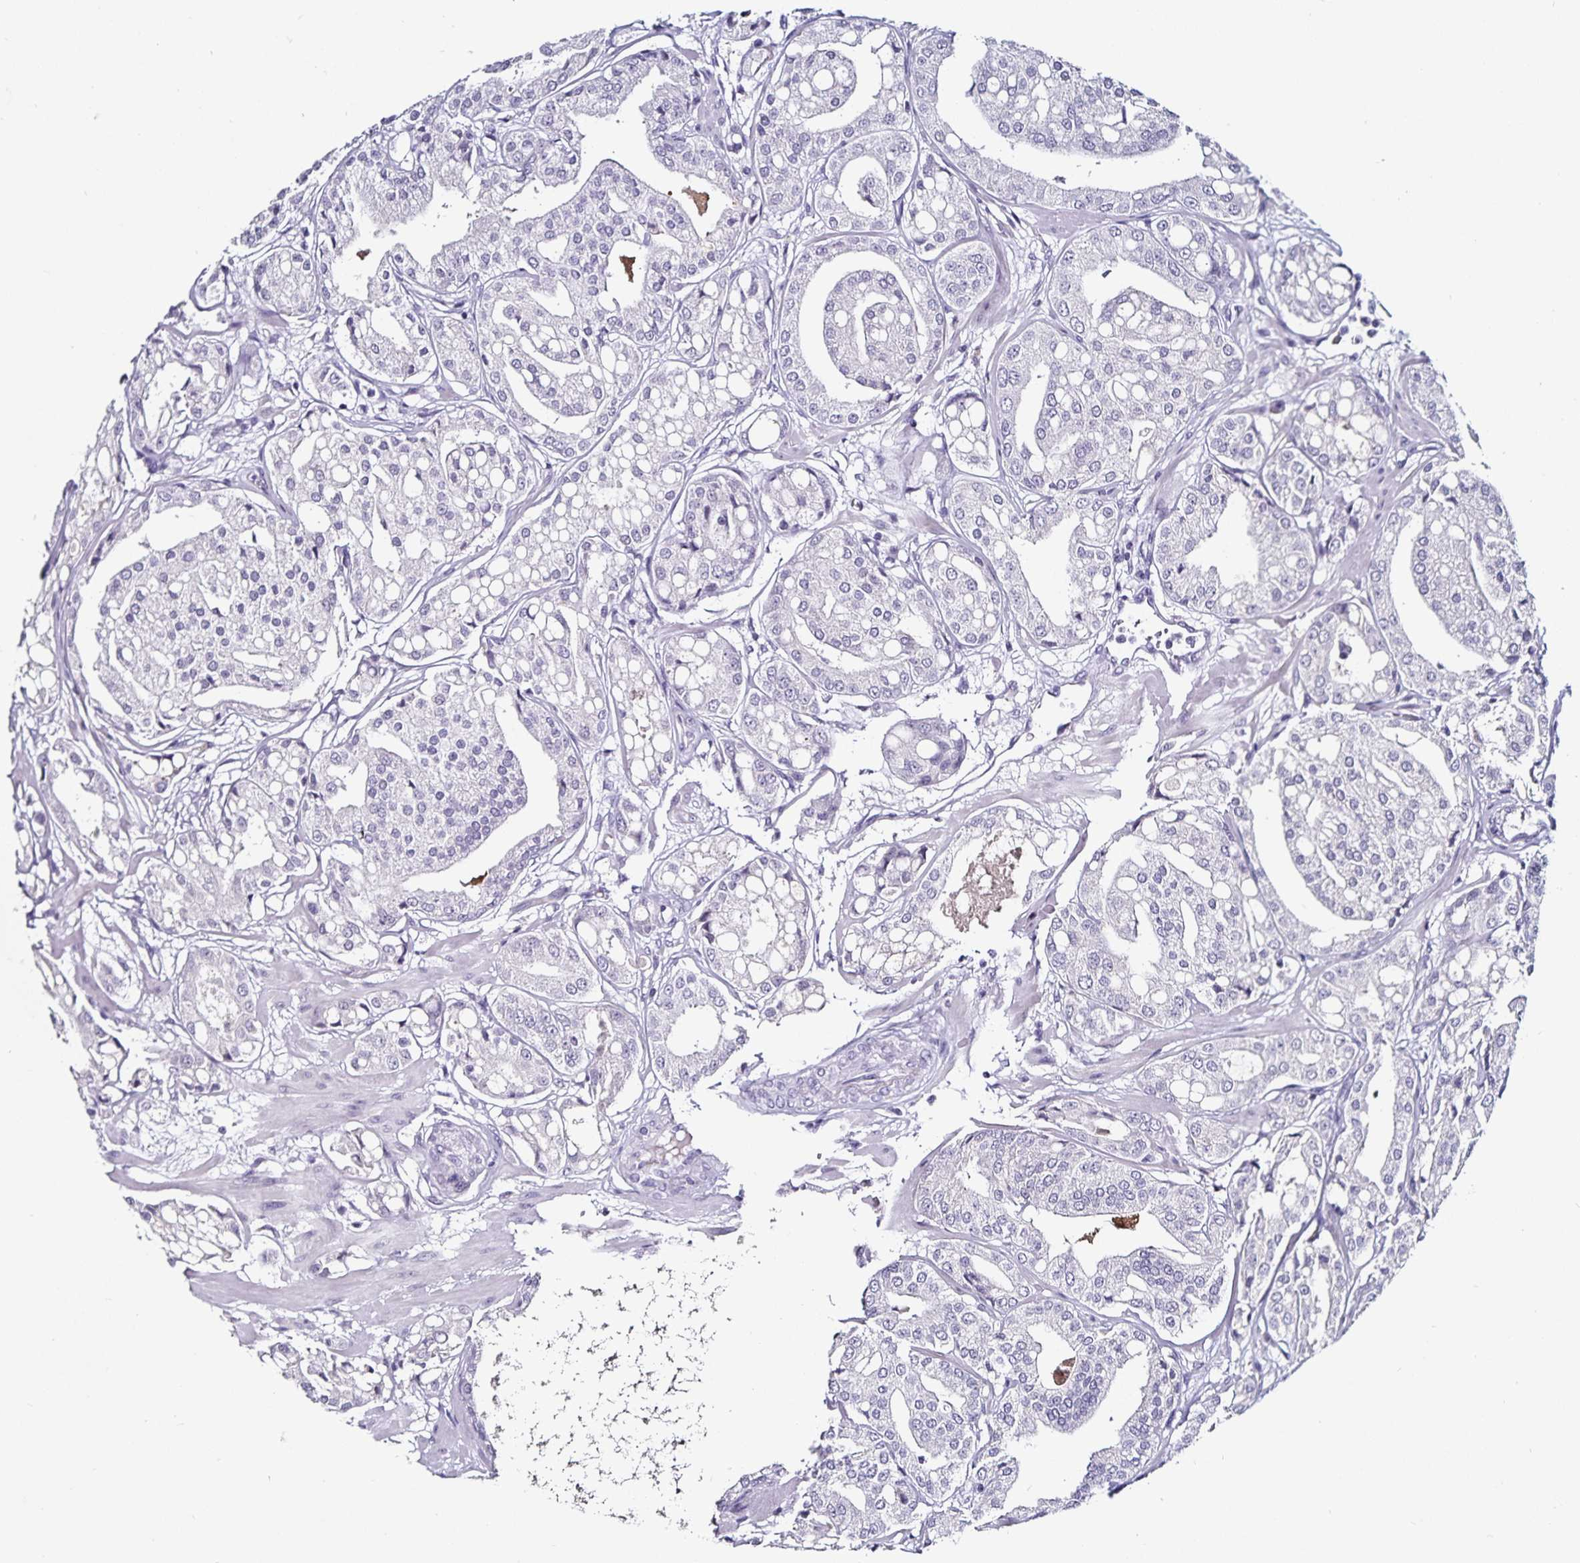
{"staining": {"intensity": "negative", "quantity": "none", "location": "none"}, "tissue": "renal cancer", "cell_type": "Tumor cells", "image_type": "cancer", "snomed": [{"axis": "morphology", "description": "Adenocarcinoma, NOS"}, {"axis": "topography", "description": "Urinary bladder"}], "caption": "Immunohistochemical staining of renal cancer shows no significant expression in tumor cells.", "gene": "TTR", "patient": {"sex": "male", "age": 61}}